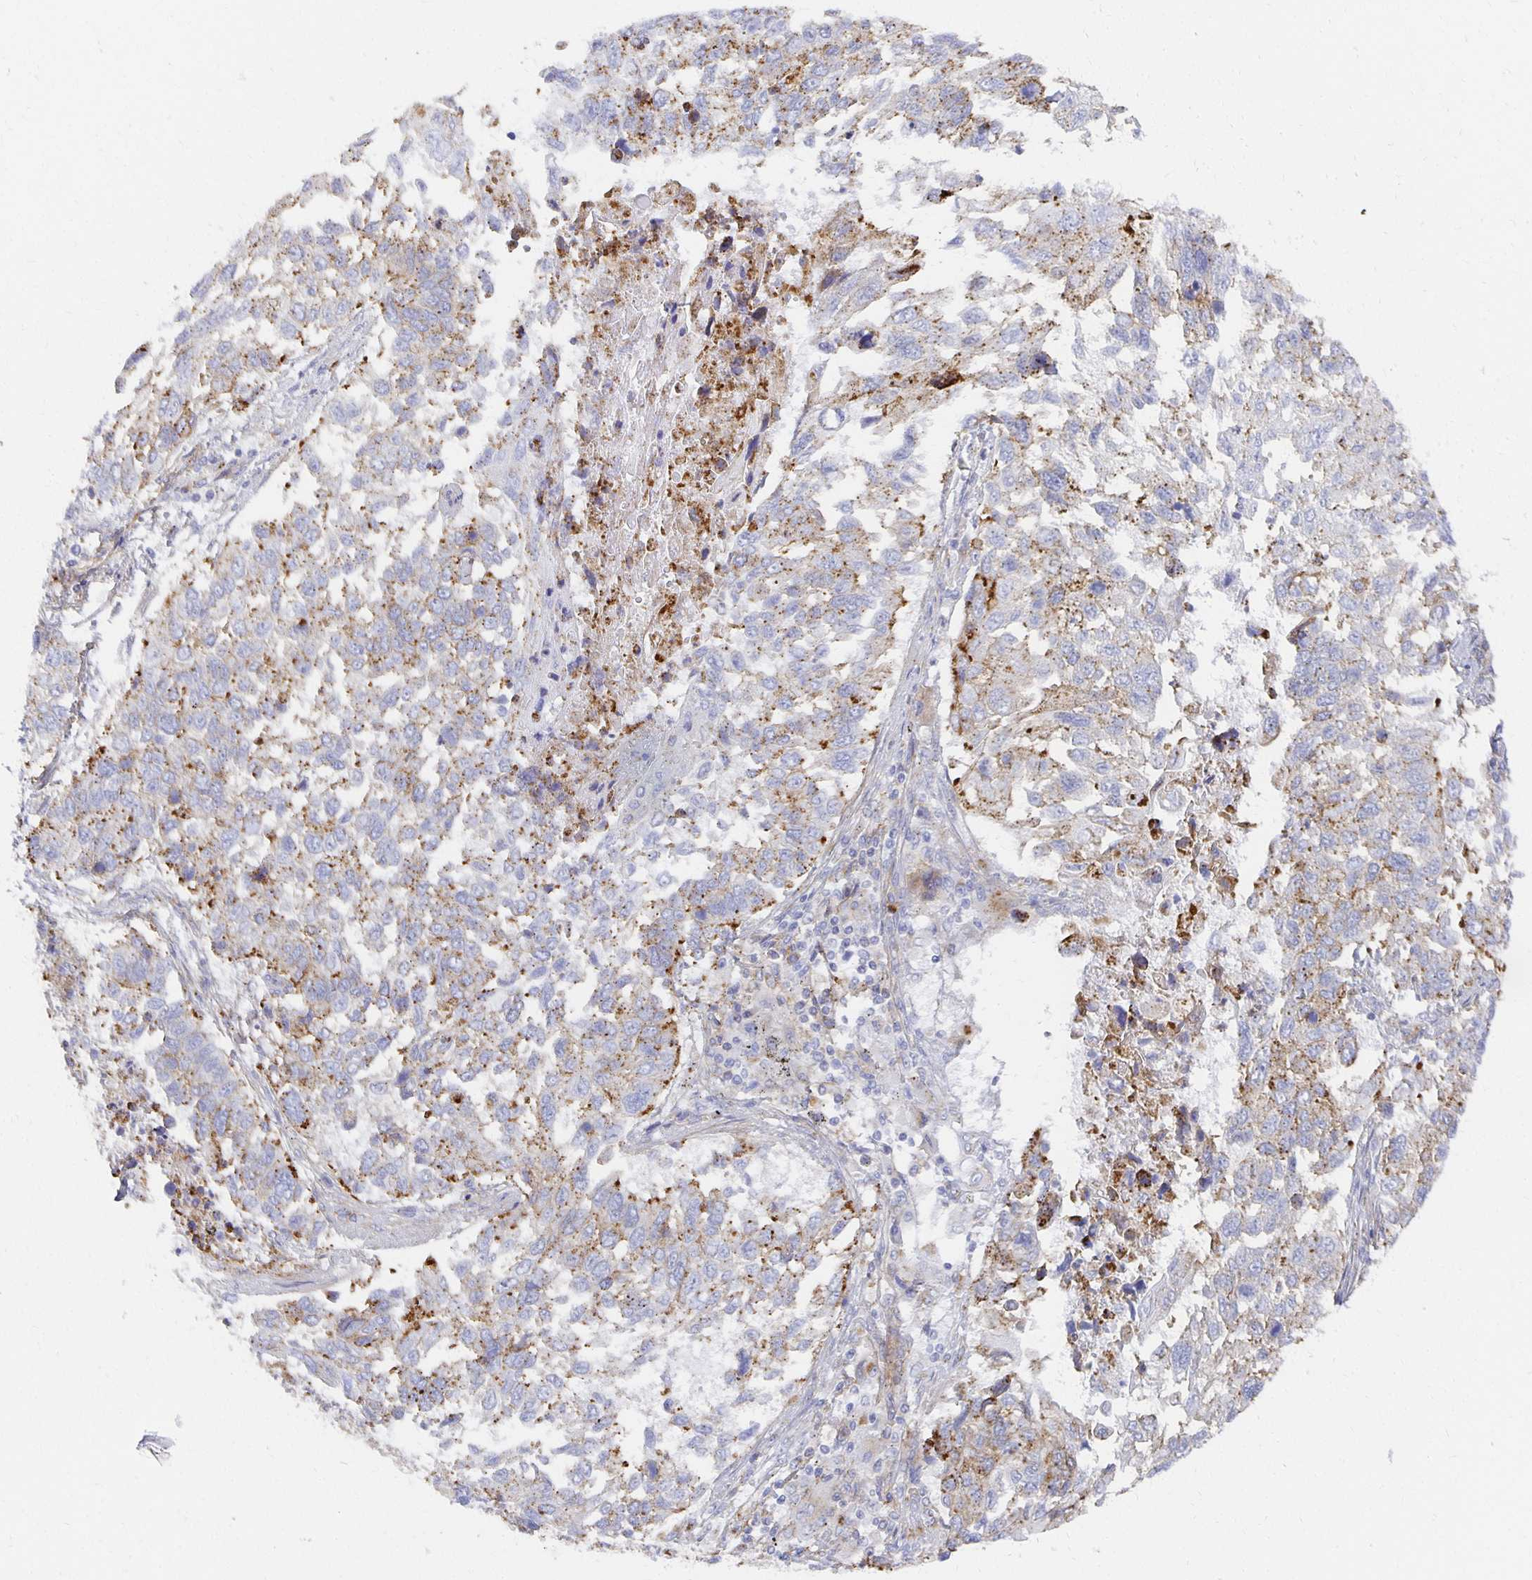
{"staining": {"intensity": "moderate", "quantity": "25%-75%", "location": "cytoplasmic/membranous"}, "tissue": "lung cancer", "cell_type": "Tumor cells", "image_type": "cancer", "snomed": [{"axis": "morphology", "description": "Squamous cell carcinoma, NOS"}, {"axis": "topography", "description": "Lung"}], "caption": "Immunohistochemical staining of human lung cancer reveals medium levels of moderate cytoplasmic/membranous expression in approximately 25%-75% of tumor cells.", "gene": "TAAR1", "patient": {"sex": "male", "age": 62}}